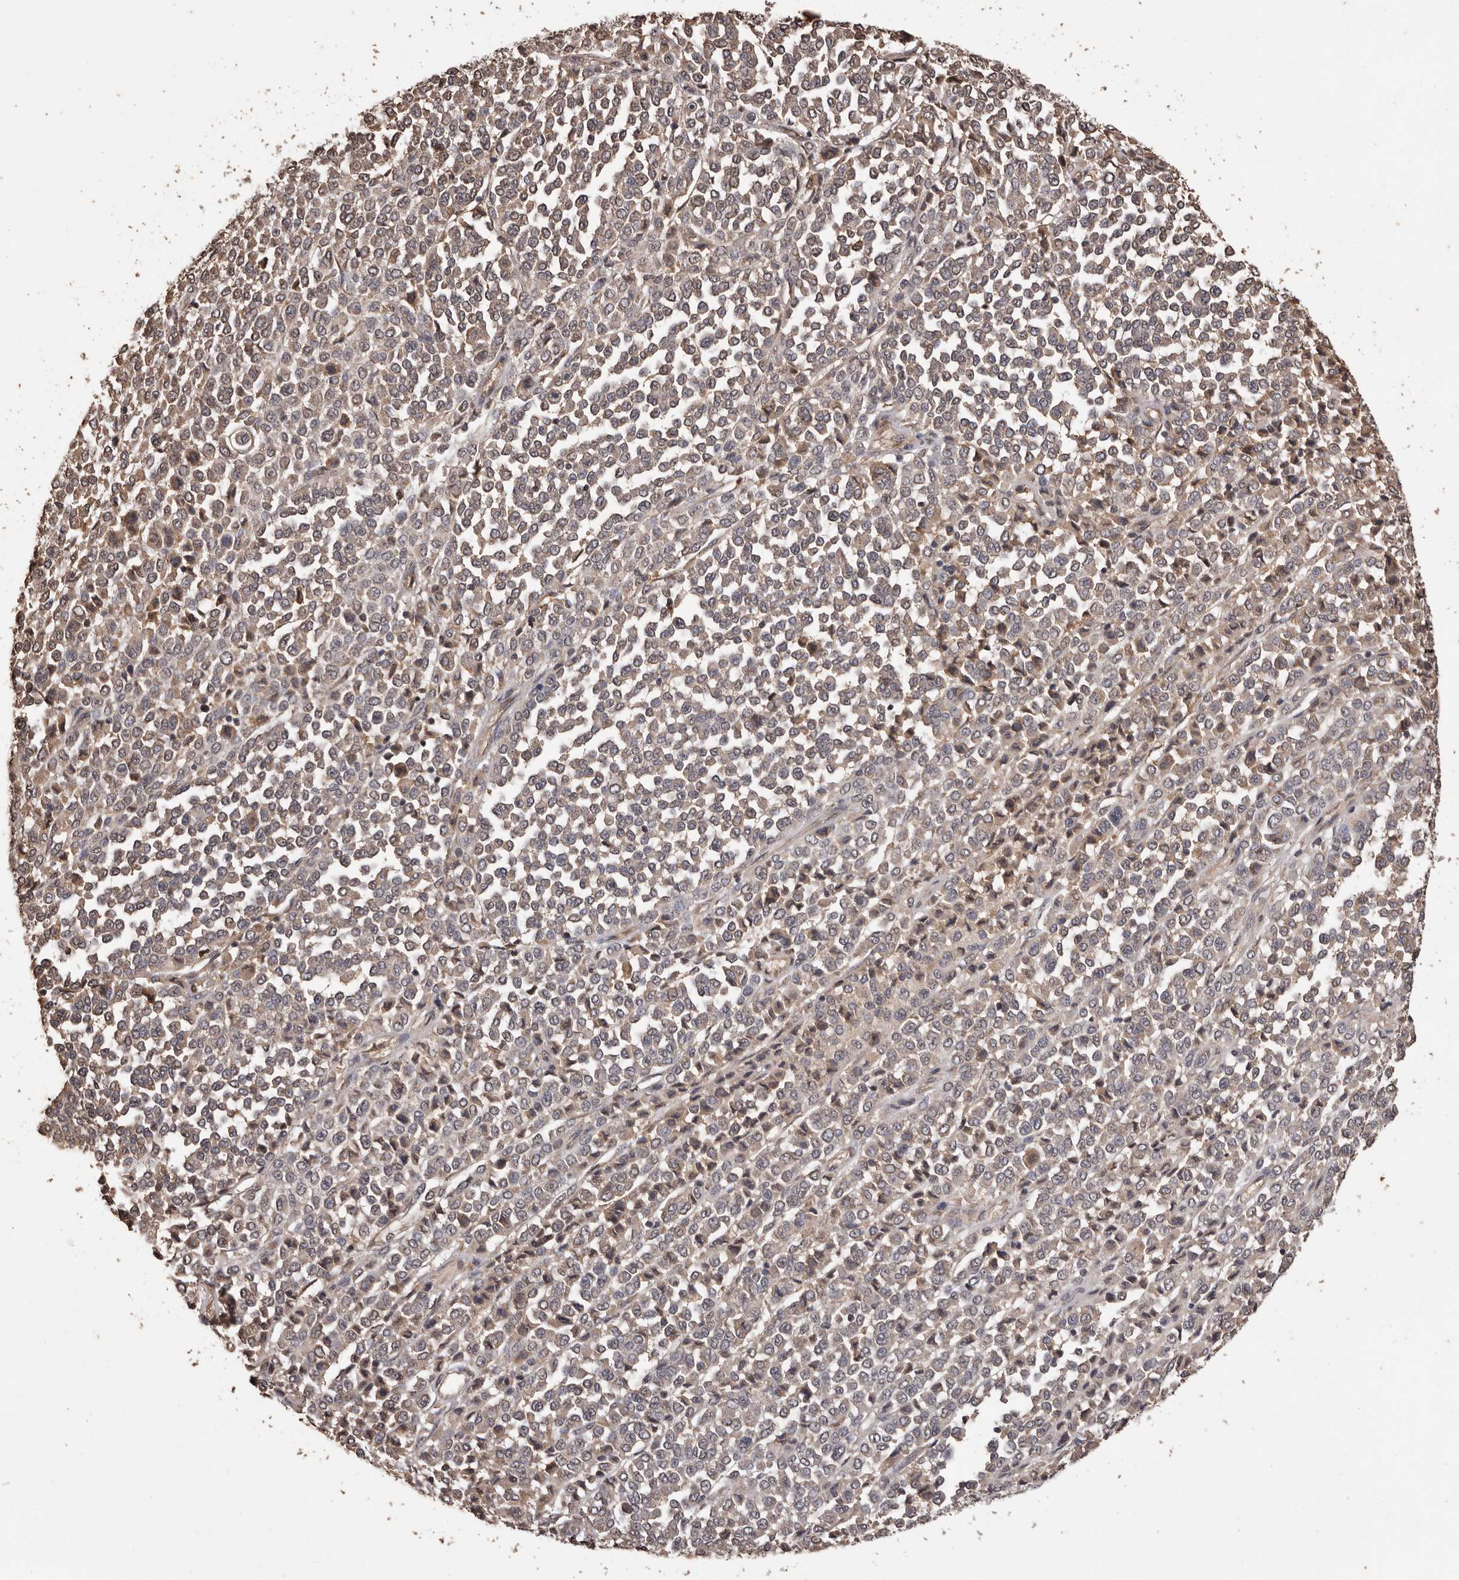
{"staining": {"intensity": "weak", "quantity": "25%-75%", "location": "cytoplasmic/membranous"}, "tissue": "melanoma", "cell_type": "Tumor cells", "image_type": "cancer", "snomed": [{"axis": "morphology", "description": "Malignant melanoma, Metastatic site"}, {"axis": "topography", "description": "Pancreas"}], "caption": "Immunohistochemistry (IHC) micrograph of neoplastic tissue: malignant melanoma (metastatic site) stained using immunohistochemistry demonstrates low levels of weak protein expression localized specifically in the cytoplasmic/membranous of tumor cells, appearing as a cytoplasmic/membranous brown color.", "gene": "NAV1", "patient": {"sex": "female", "age": 30}}